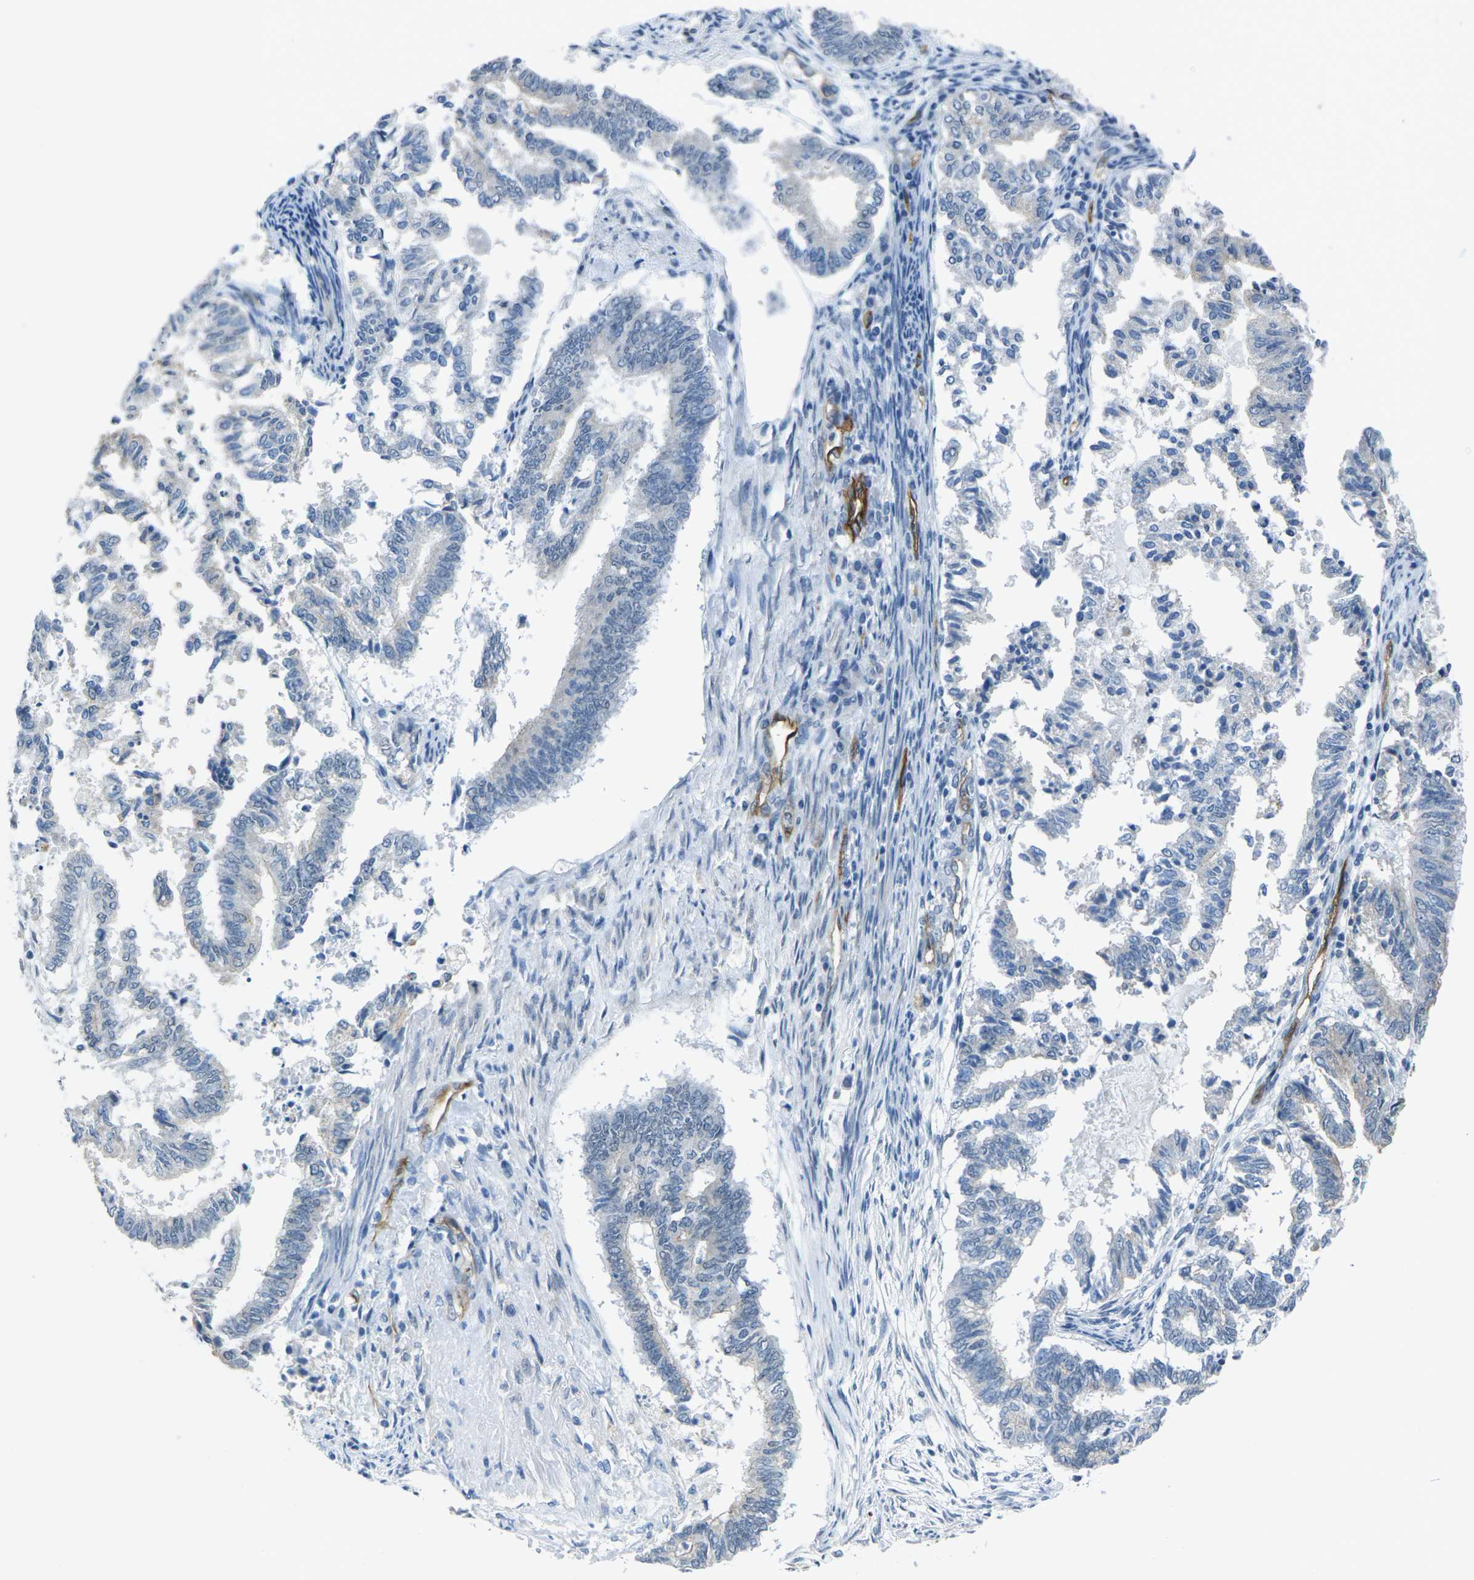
{"staining": {"intensity": "negative", "quantity": "none", "location": "none"}, "tissue": "endometrial cancer", "cell_type": "Tumor cells", "image_type": "cancer", "snomed": [{"axis": "morphology", "description": "Necrosis, NOS"}, {"axis": "morphology", "description": "Adenocarcinoma, NOS"}, {"axis": "topography", "description": "Endometrium"}], "caption": "DAB (3,3'-diaminobenzidine) immunohistochemical staining of endometrial cancer reveals no significant staining in tumor cells.", "gene": "HSPA12B", "patient": {"sex": "female", "age": 79}}